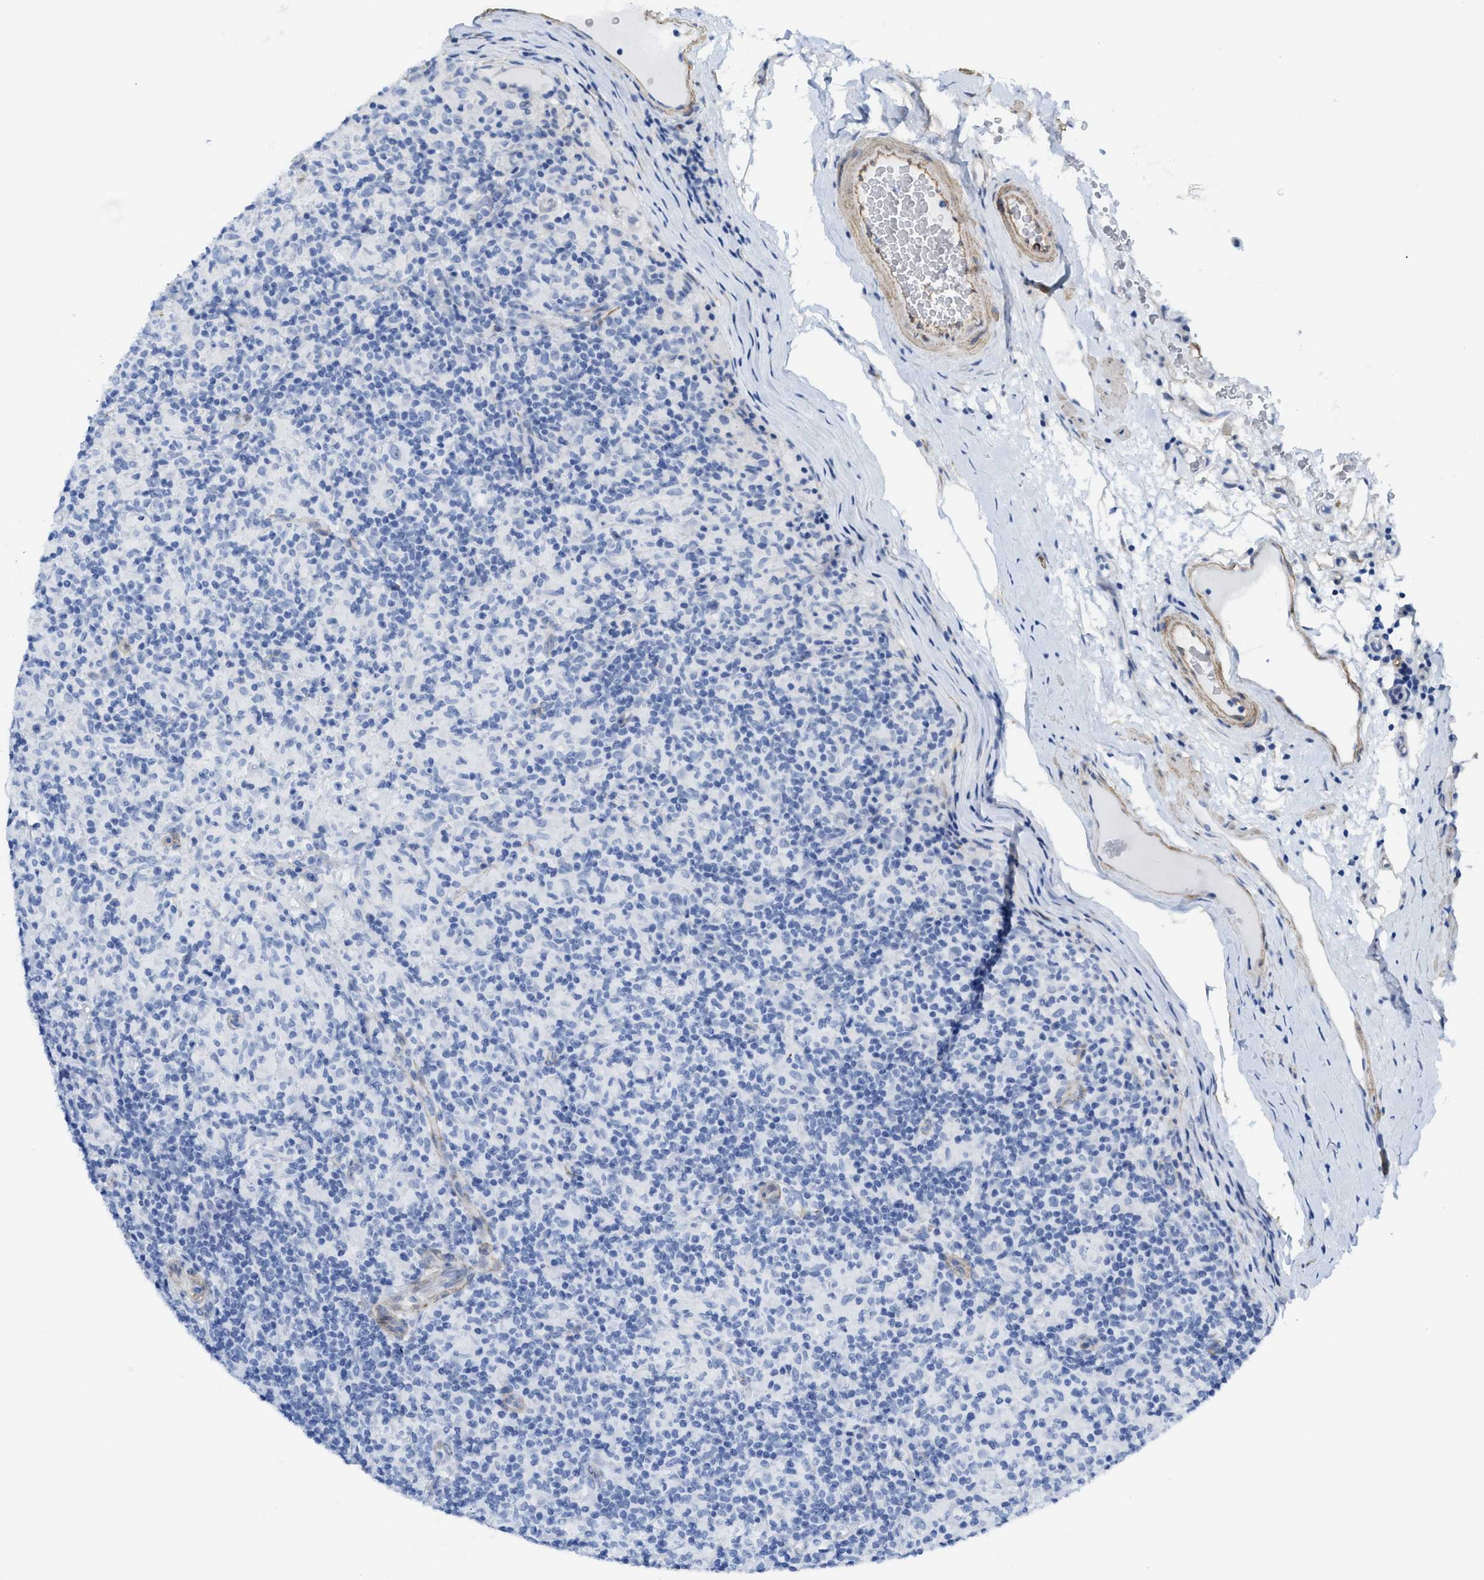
{"staining": {"intensity": "negative", "quantity": "none", "location": "none"}, "tissue": "lymphoma", "cell_type": "Tumor cells", "image_type": "cancer", "snomed": [{"axis": "morphology", "description": "Hodgkin's disease, NOS"}, {"axis": "topography", "description": "Lymph node"}], "caption": "The immunohistochemistry image has no significant staining in tumor cells of lymphoma tissue.", "gene": "TUB", "patient": {"sex": "male", "age": 70}}